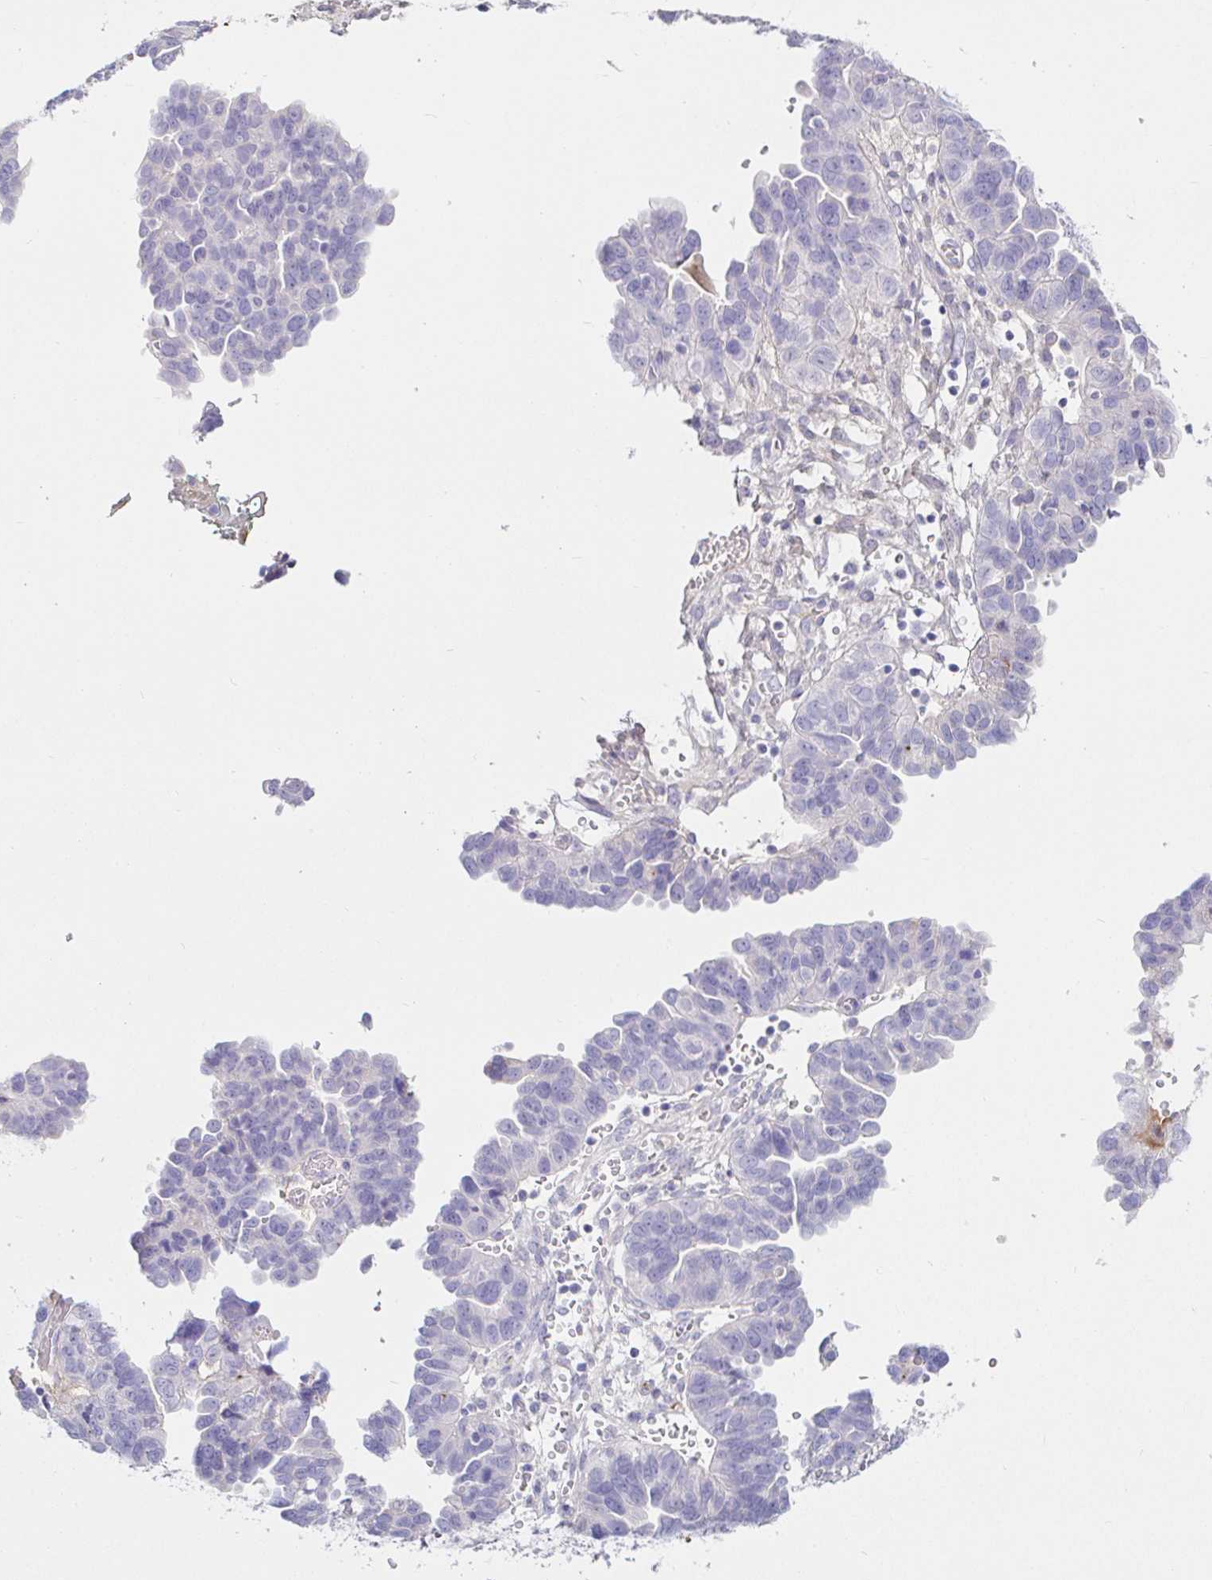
{"staining": {"intensity": "negative", "quantity": "none", "location": "none"}, "tissue": "ovarian cancer", "cell_type": "Tumor cells", "image_type": "cancer", "snomed": [{"axis": "morphology", "description": "Cystadenocarcinoma, serous, NOS"}, {"axis": "topography", "description": "Ovary"}], "caption": "This is a image of immunohistochemistry (IHC) staining of serous cystadenocarcinoma (ovarian), which shows no expression in tumor cells. Brightfield microscopy of IHC stained with DAB (brown) and hematoxylin (blue), captured at high magnification.", "gene": "SAA4", "patient": {"sex": "female", "age": 64}}